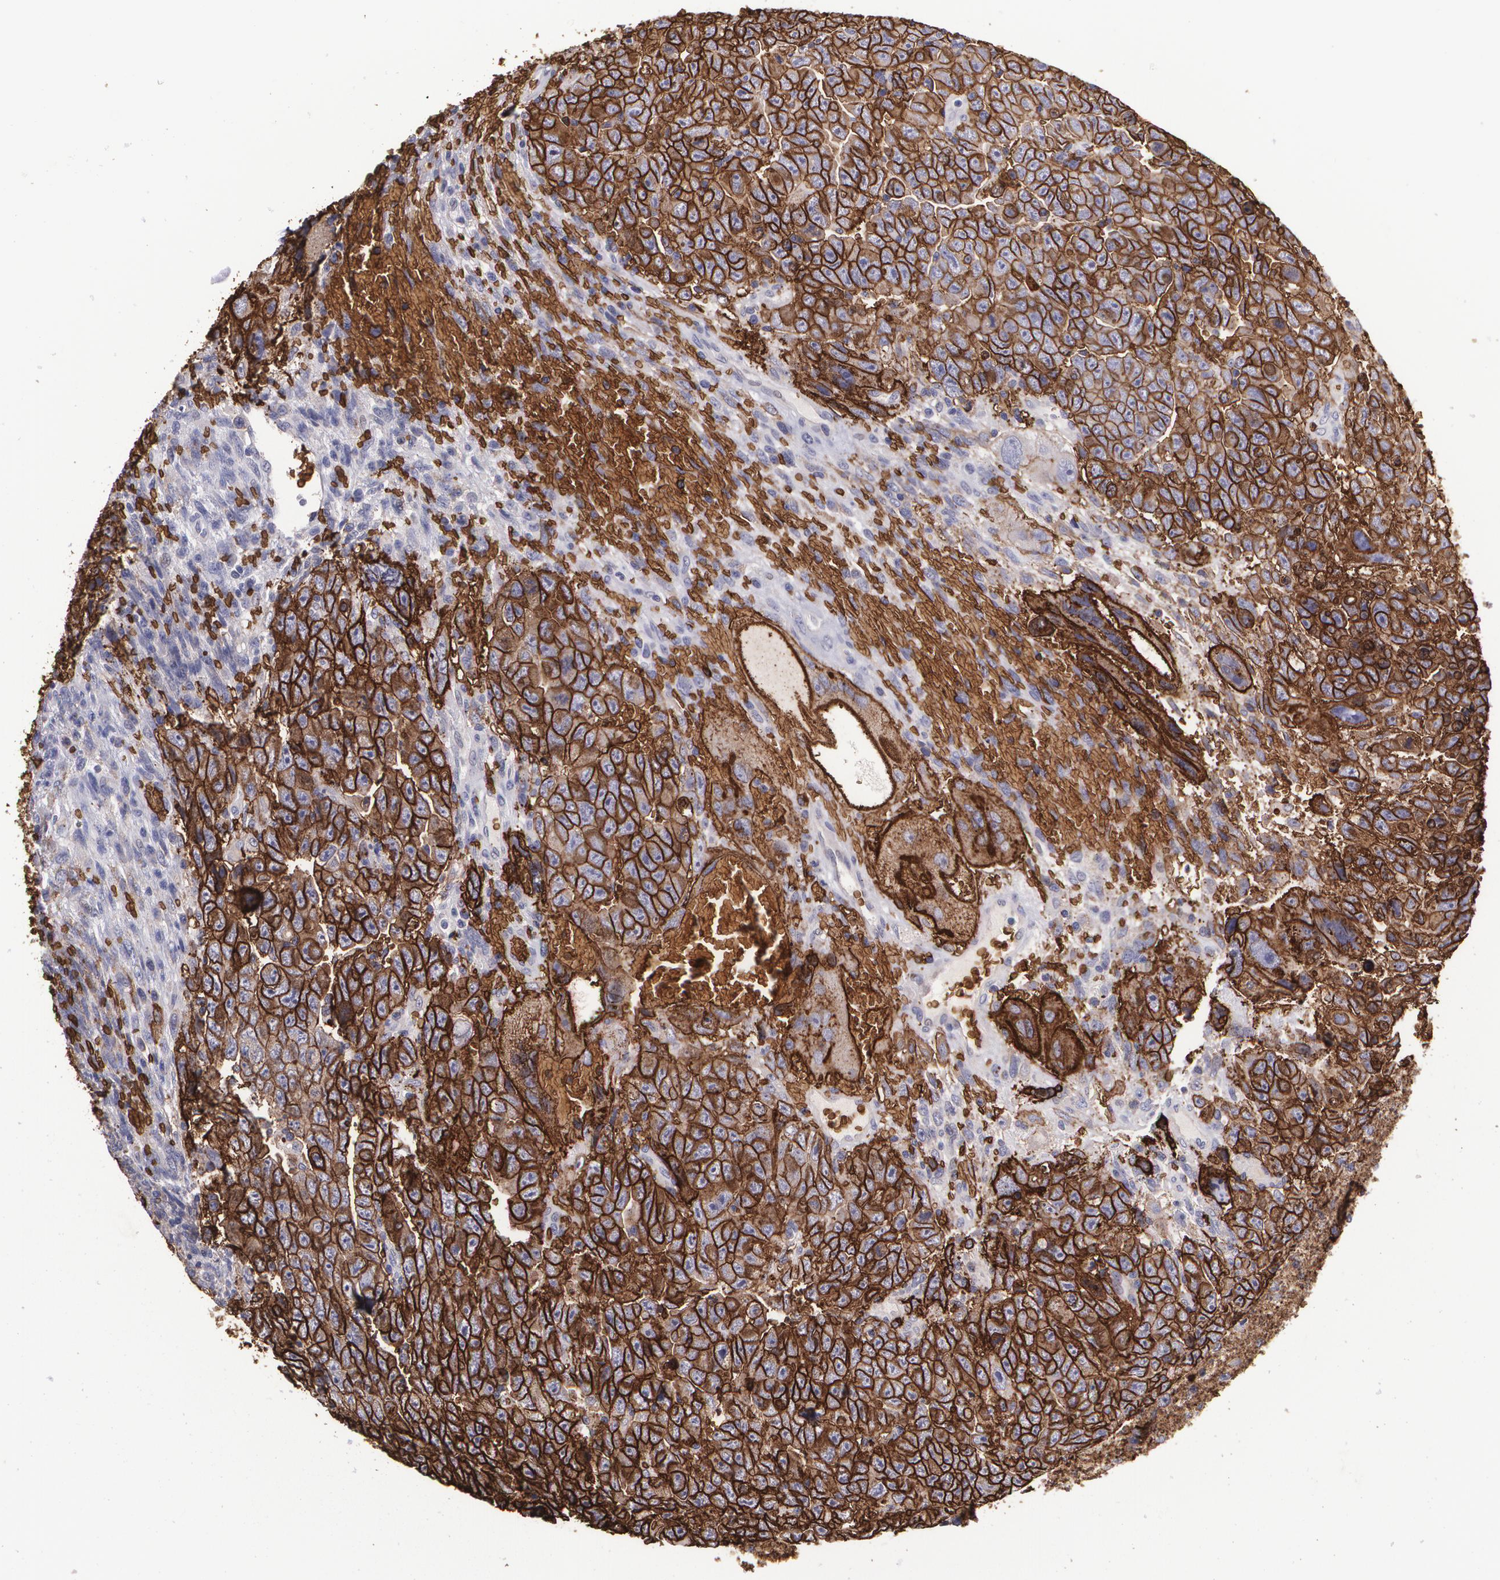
{"staining": {"intensity": "strong", "quantity": ">75%", "location": "cytoplasmic/membranous"}, "tissue": "testis cancer", "cell_type": "Tumor cells", "image_type": "cancer", "snomed": [{"axis": "morphology", "description": "Carcinoma, Embryonal, NOS"}, {"axis": "topography", "description": "Testis"}], "caption": "Testis cancer (embryonal carcinoma) stained with DAB (3,3'-diaminobenzidine) IHC shows high levels of strong cytoplasmic/membranous positivity in about >75% of tumor cells.", "gene": "SLC2A1", "patient": {"sex": "male", "age": 28}}